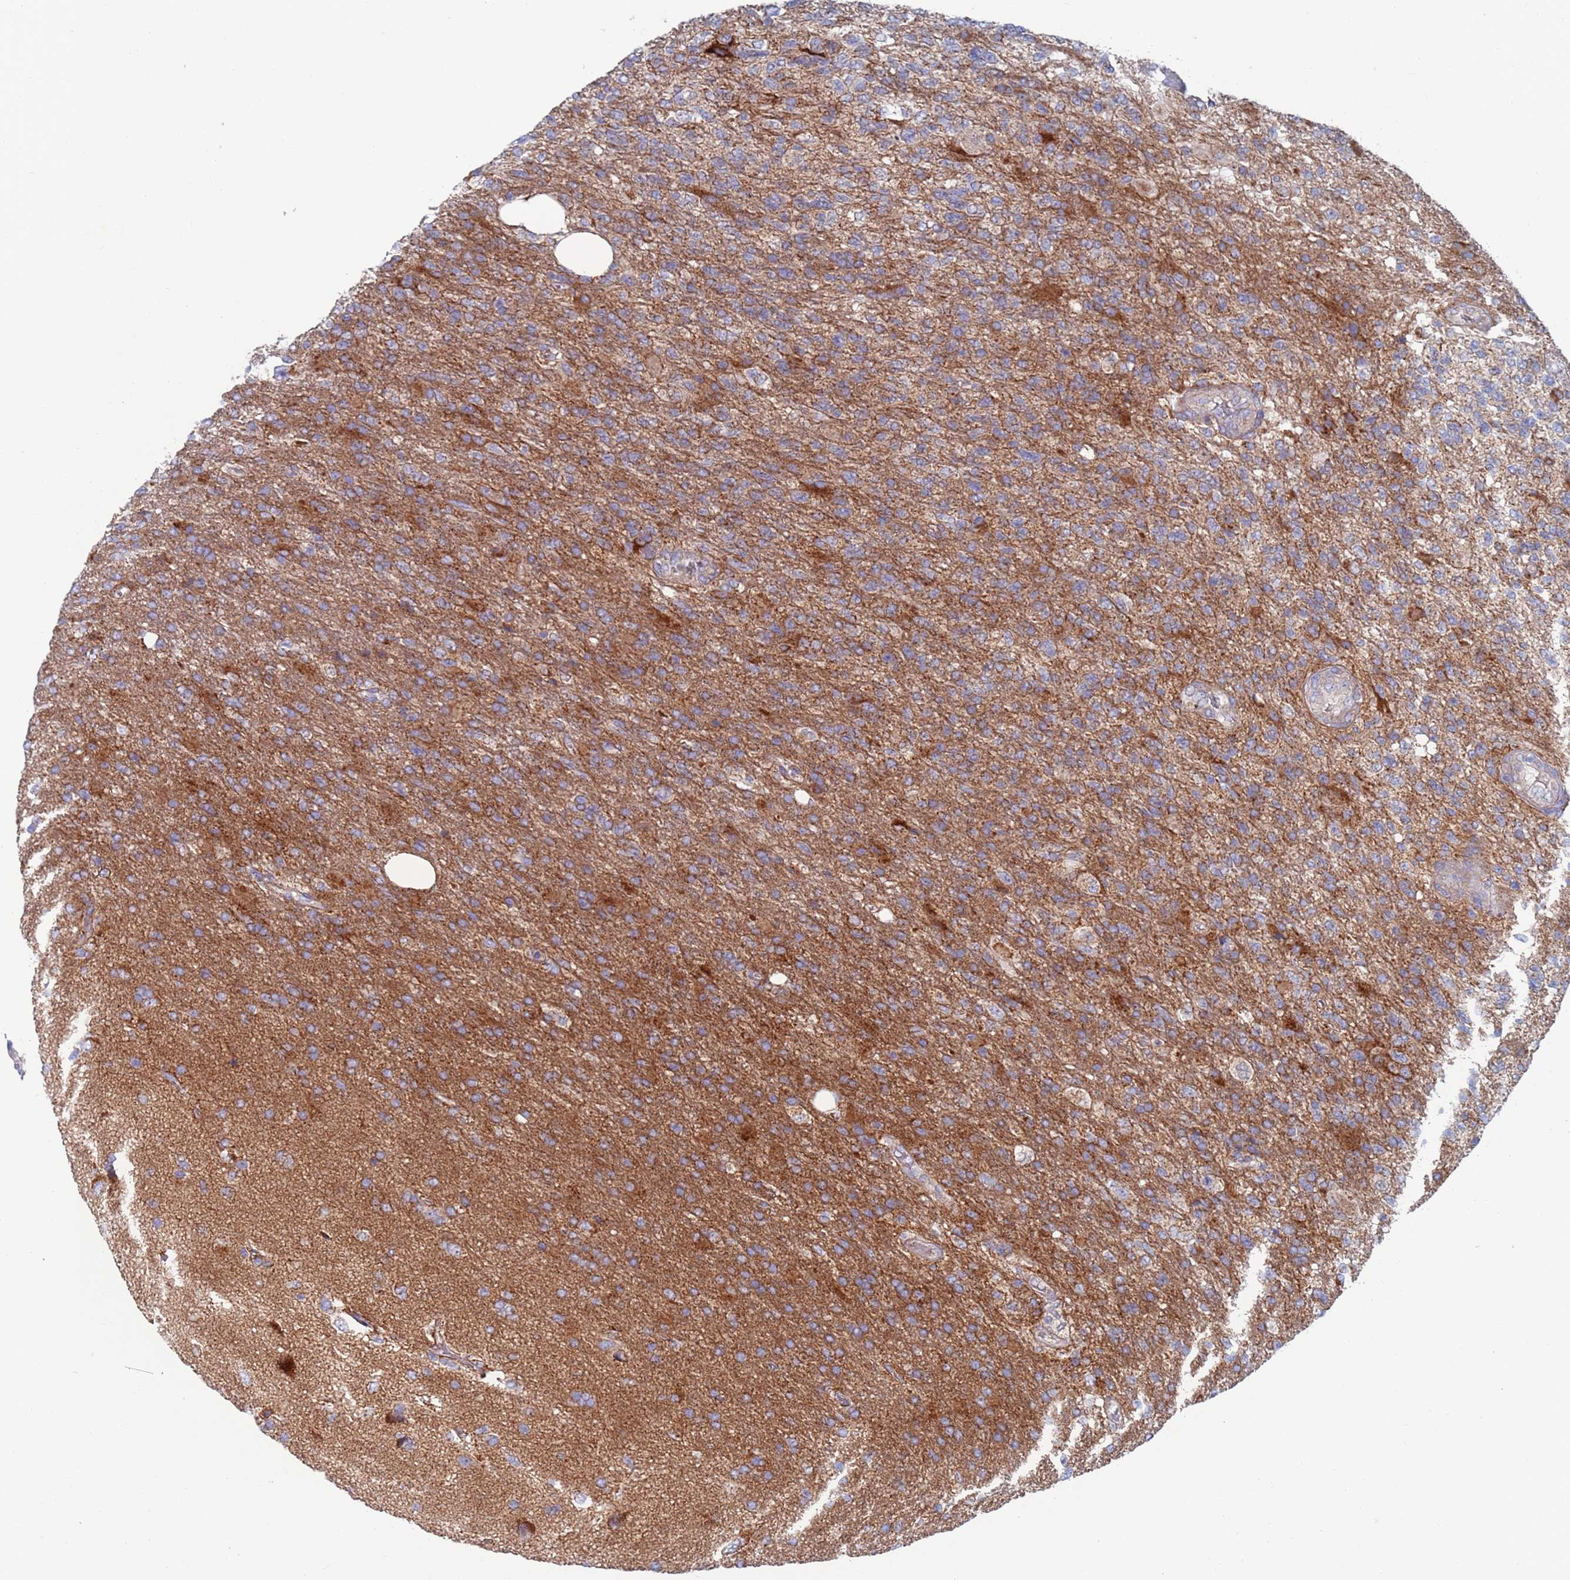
{"staining": {"intensity": "weak", "quantity": "25%-75%", "location": "cytoplasmic/membranous"}, "tissue": "glioma", "cell_type": "Tumor cells", "image_type": "cancer", "snomed": [{"axis": "morphology", "description": "Glioma, malignant, High grade"}, {"axis": "topography", "description": "Brain"}], "caption": "Protein positivity by immunohistochemistry shows weak cytoplasmic/membranous positivity in about 25%-75% of tumor cells in high-grade glioma (malignant). Nuclei are stained in blue.", "gene": "CHCHD6", "patient": {"sex": "male", "age": 56}}